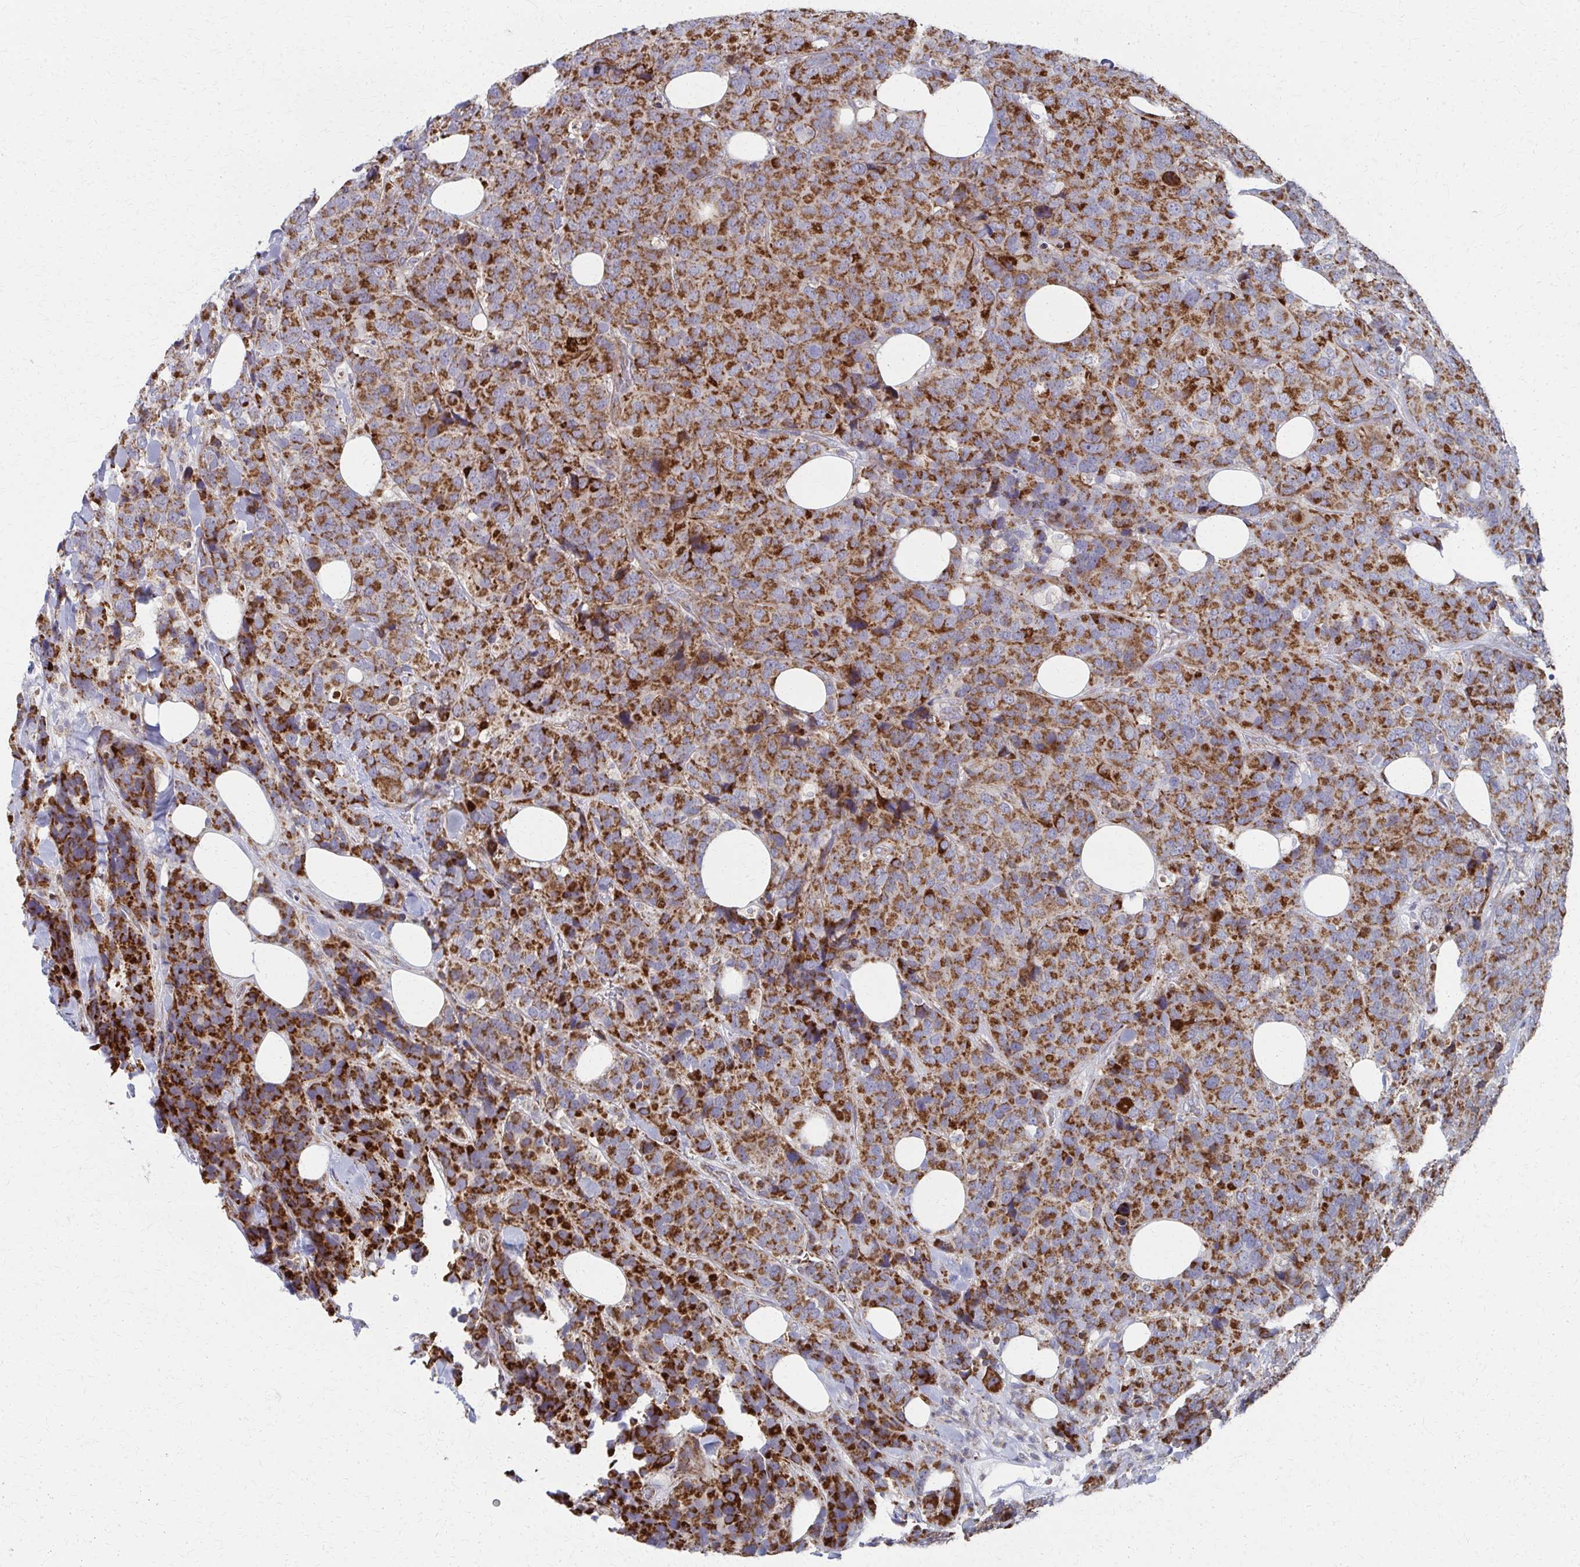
{"staining": {"intensity": "strong", "quantity": ">75%", "location": "cytoplasmic/membranous"}, "tissue": "breast cancer", "cell_type": "Tumor cells", "image_type": "cancer", "snomed": [{"axis": "morphology", "description": "Lobular carcinoma"}, {"axis": "topography", "description": "Breast"}], "caption": "Immunohistochemical staining of human breast lobular carcinoma reveals strong cytoplasmic/membranous protein expression in about >75% of tumor cells.", "gene": "FAHD1", "patient": {"sex": "female", "age": 59}}